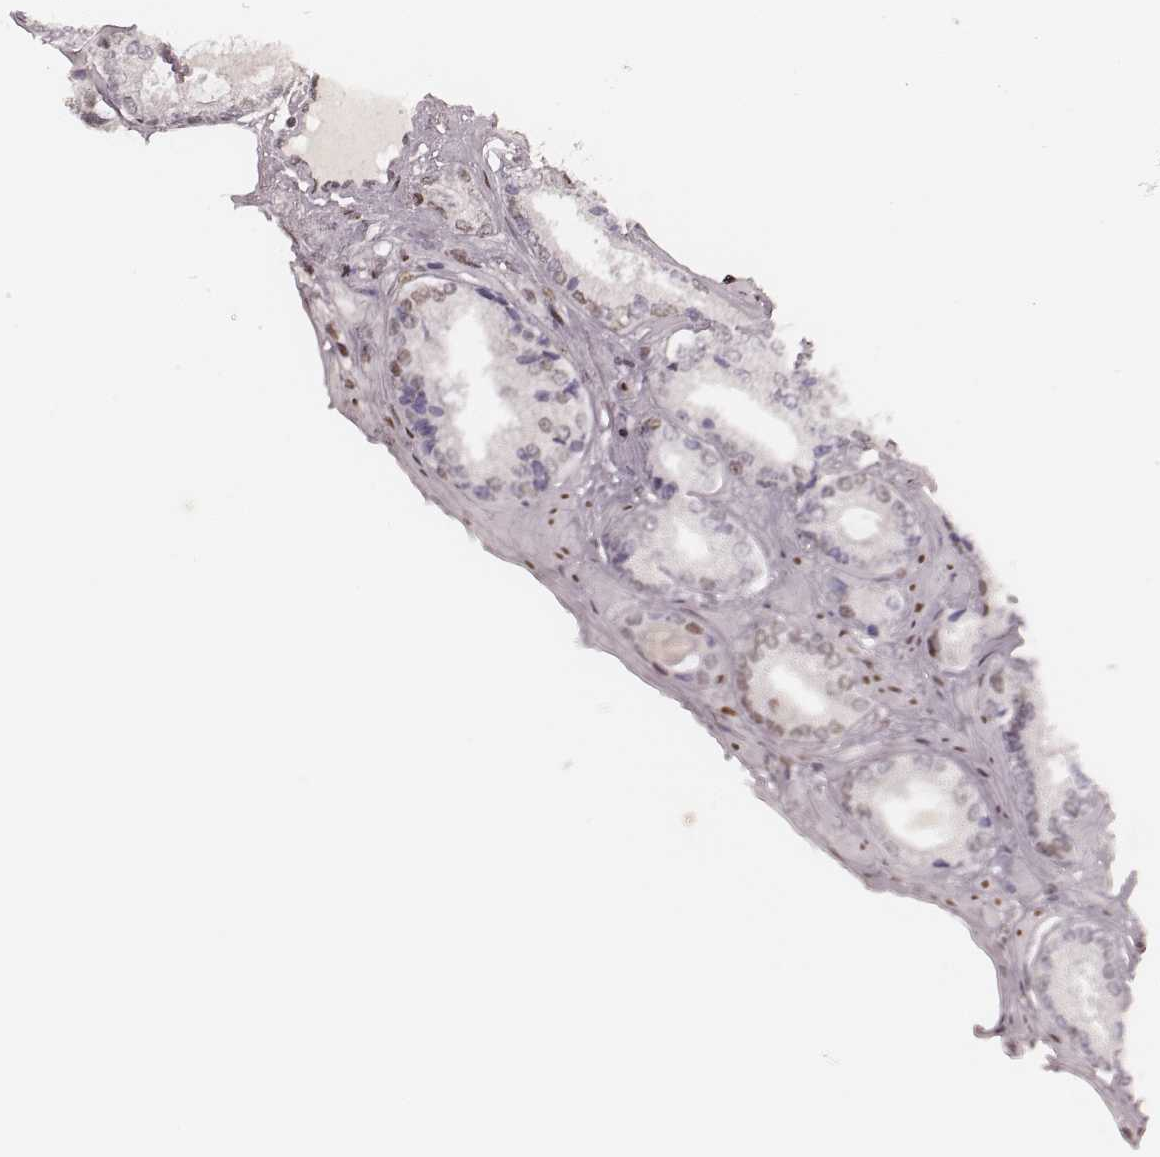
{"staining": {"intensity": "weak", "quantity": ">75%", "location": "nuclear"}, "tissue": "prostate cancer", "cell_type": "Tumor cells", "image_type": "cancer", "snomed": [{"axis": "morphology", "description": "Adenocarcinoma, Low grade"}, {"axis": "topography", "description": "Prostate"}], "caption": "Protein staining exhibits weak nuclear expression in approximately >75% of tumor cells in low-grade adenocarcinoma (prostate).", "gene": "HNRNPC", "patient": {"sex": "male", "age": 56}}